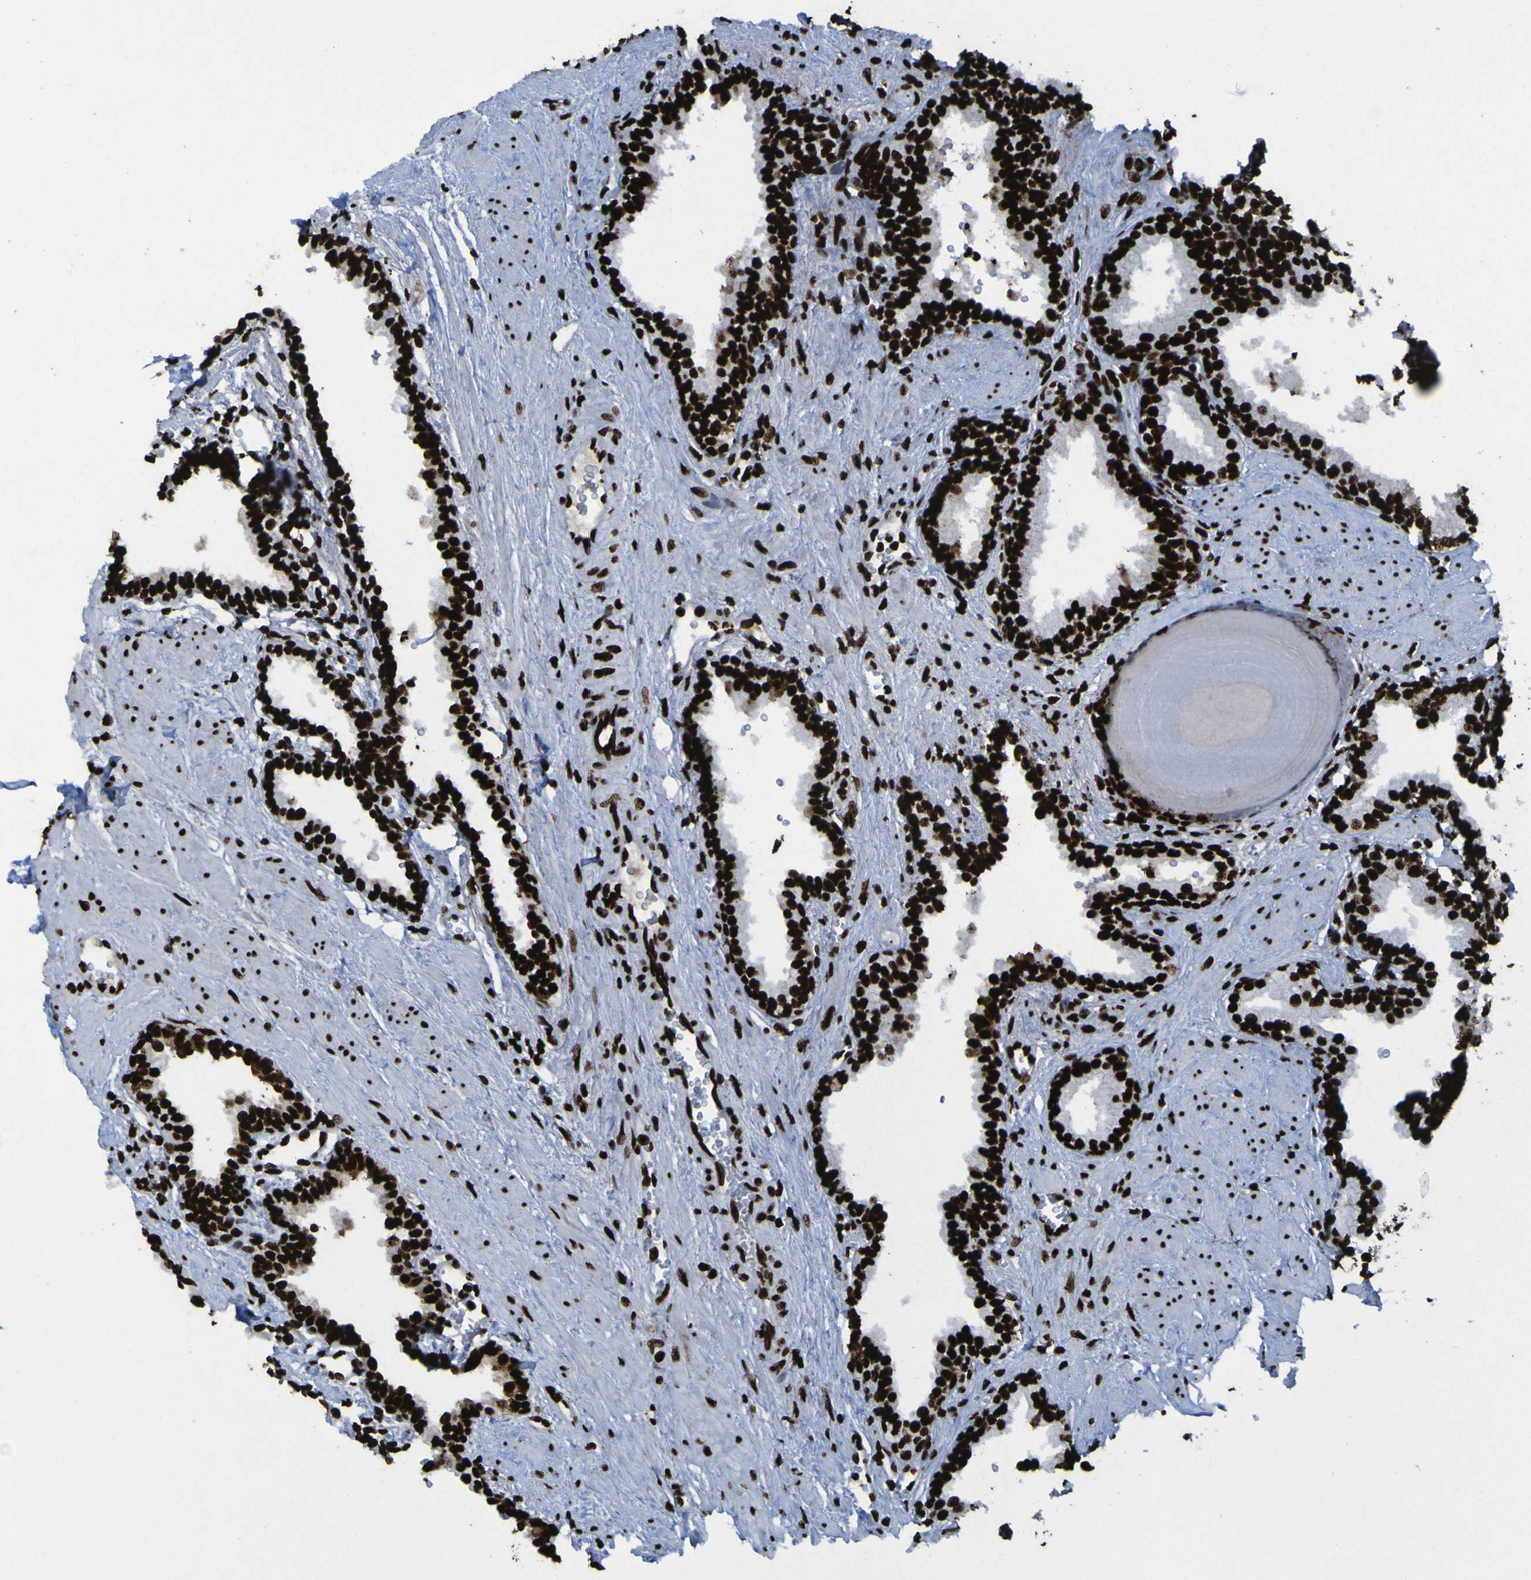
{"staining": {"intensity": "strong", "quantity": ">75%", "location": "nuclear"}, "tissue": "prostate", "cell_type": "Glandular cells", "image_type": "normal", "snomed": [{"axis": "morphology", "description": "Normal tissue, NOS"}, {"axis": "topography", "description": "Prostate"}], "caption": "A brown stain shows strong nuclear expression of a protein in glandular cells of normal human prostate. (DAB = brown stain, brightfield microscopy at high magnification).", "gene": "NPM1", "patient": {"sex": "male", "age": 51}}